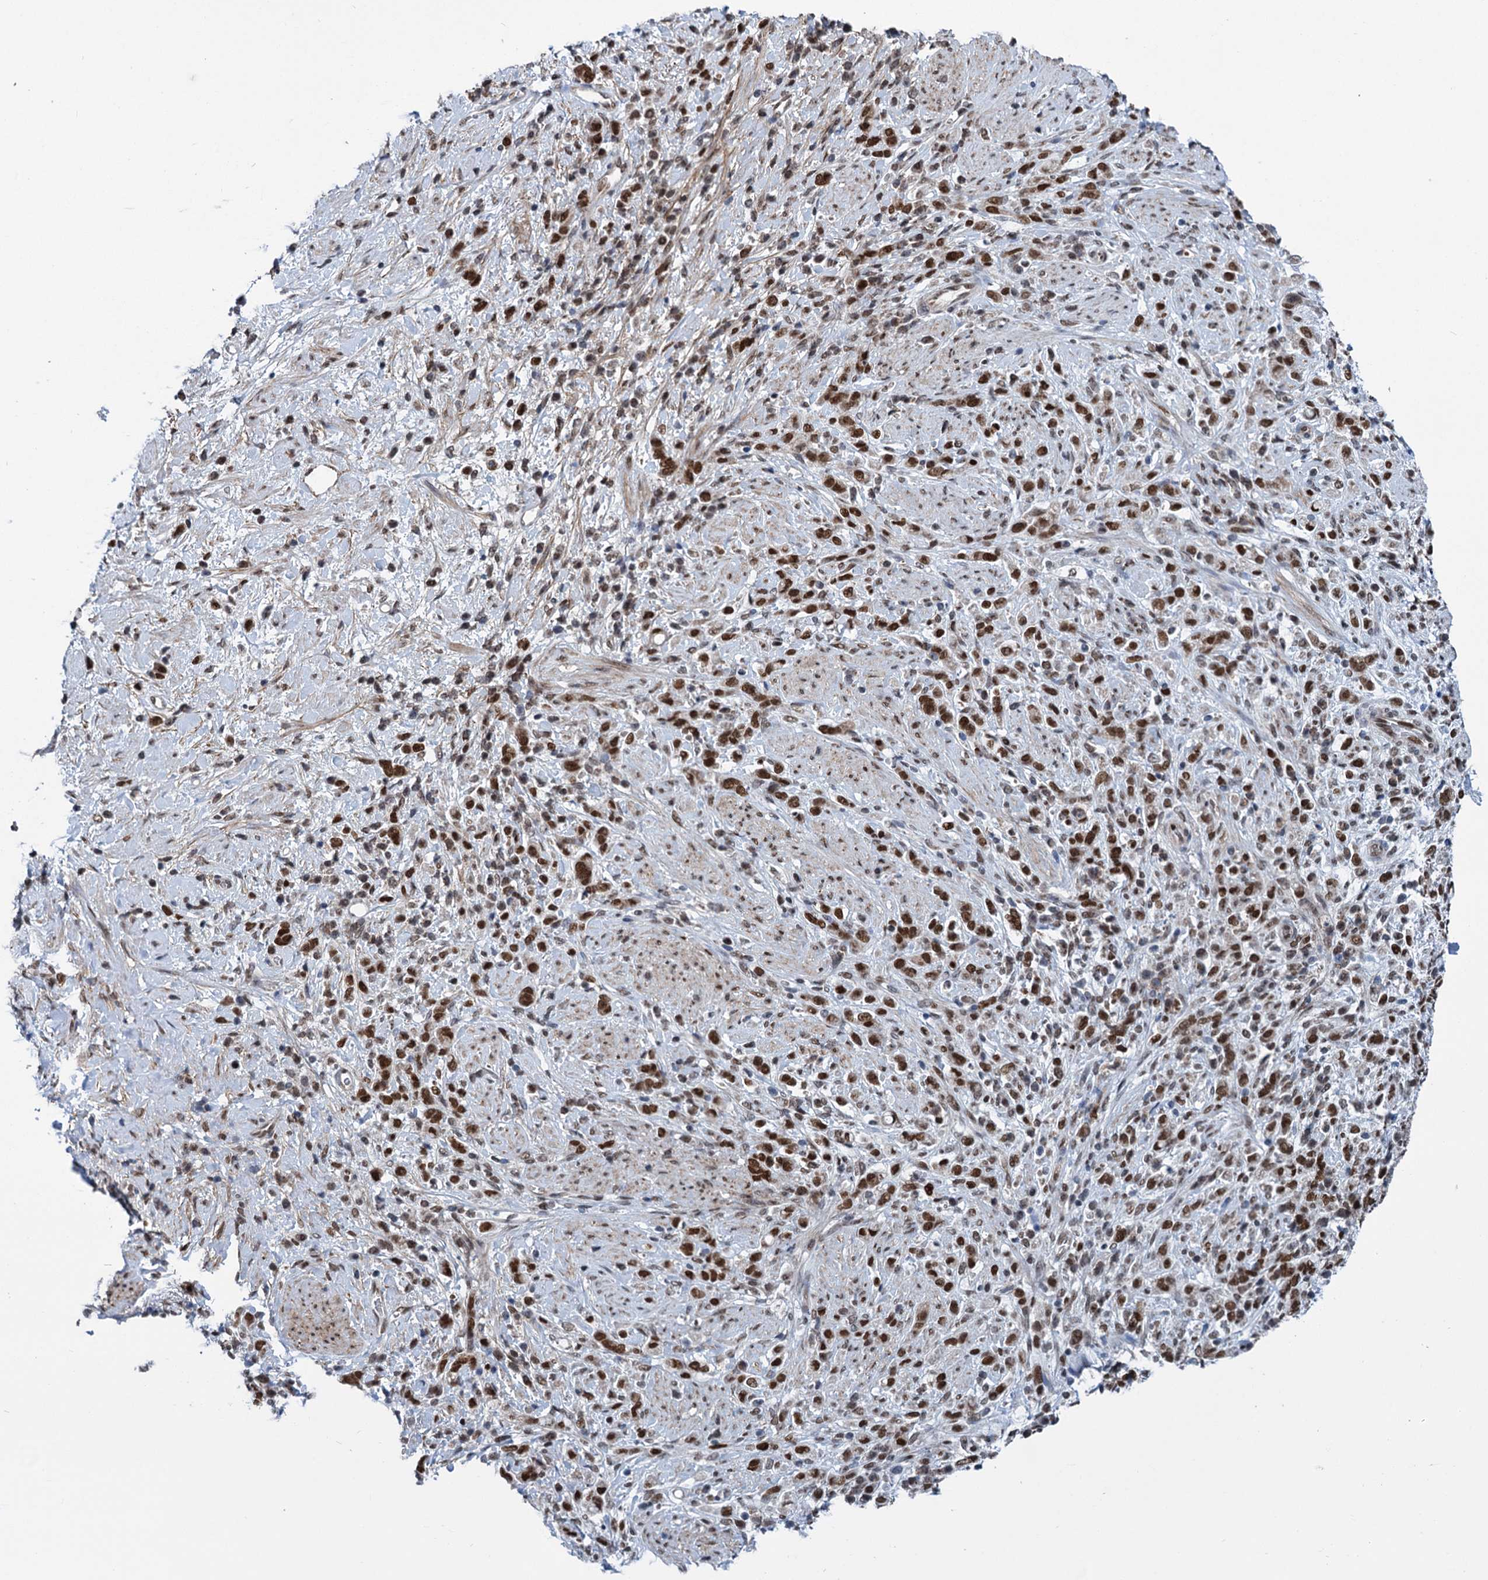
{"staining": {"intensity": "strong", "quantity": ">75%", "location": "nuclear"}, "tissue": "stomach cancer", "cell_type": "Tumor cells", "image_type": "cancer", "snomed": [{"axis": "morphology", "description": "Adenocarcinoma, NOS"}, {"axis": "topography", "description": "Stomach"}], "caption": "This histopathology image shows stomach adenocarcinoma stained with immunohistochemistry to label a protein in brown. The nuclear of tumor cells show strong positivity for the protein. Nuclei are counter-stained blue.", "gene": "MORN3", "patient": {"sex": "female", "age": 60}}